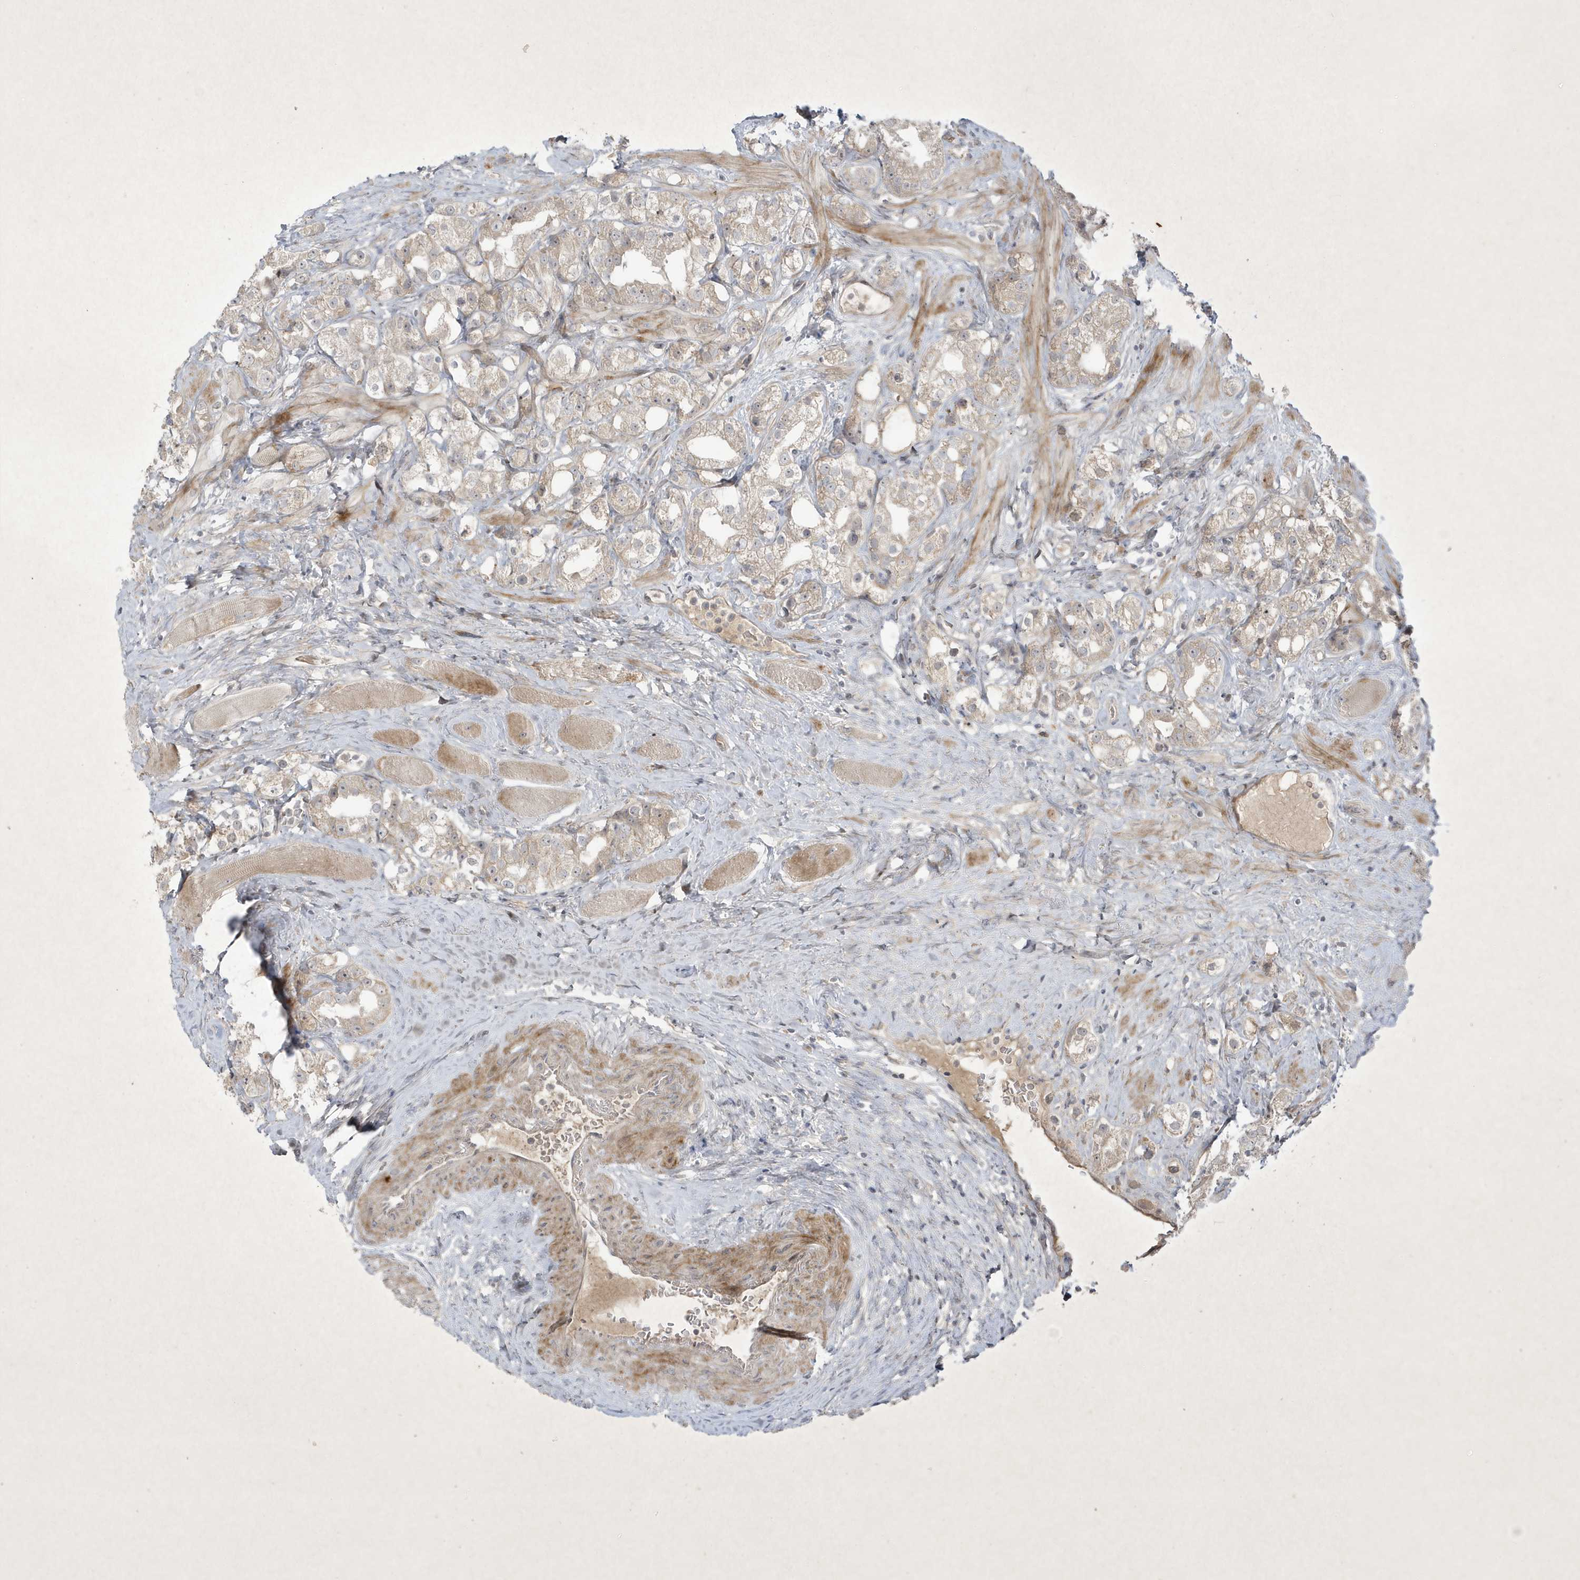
{"staining": {"intensity": "weak", "quantity": "<25%", "location": "cytoplasmic/membranous"}, "tissue": "prostate cancer", "cell_type": "Tumor cells", "image_type": "cancer", "snomed": [{"axis": "morphology", "description": "Adenocarcinoma, NOS"}, {"axis": "topography", "description": "Prostate"}], "caption": "The histopathology image demonstrates no staining of tumor cells in prostate cancer (adenocarcinoma). The staining was performed using DAB to visualize the protein expression in brown, while the nuclei were stained in blue with hematoxylin (Magnification: 20x).", "gene": "FAM83C", "patient": {"sex": "male", "age": 79}}